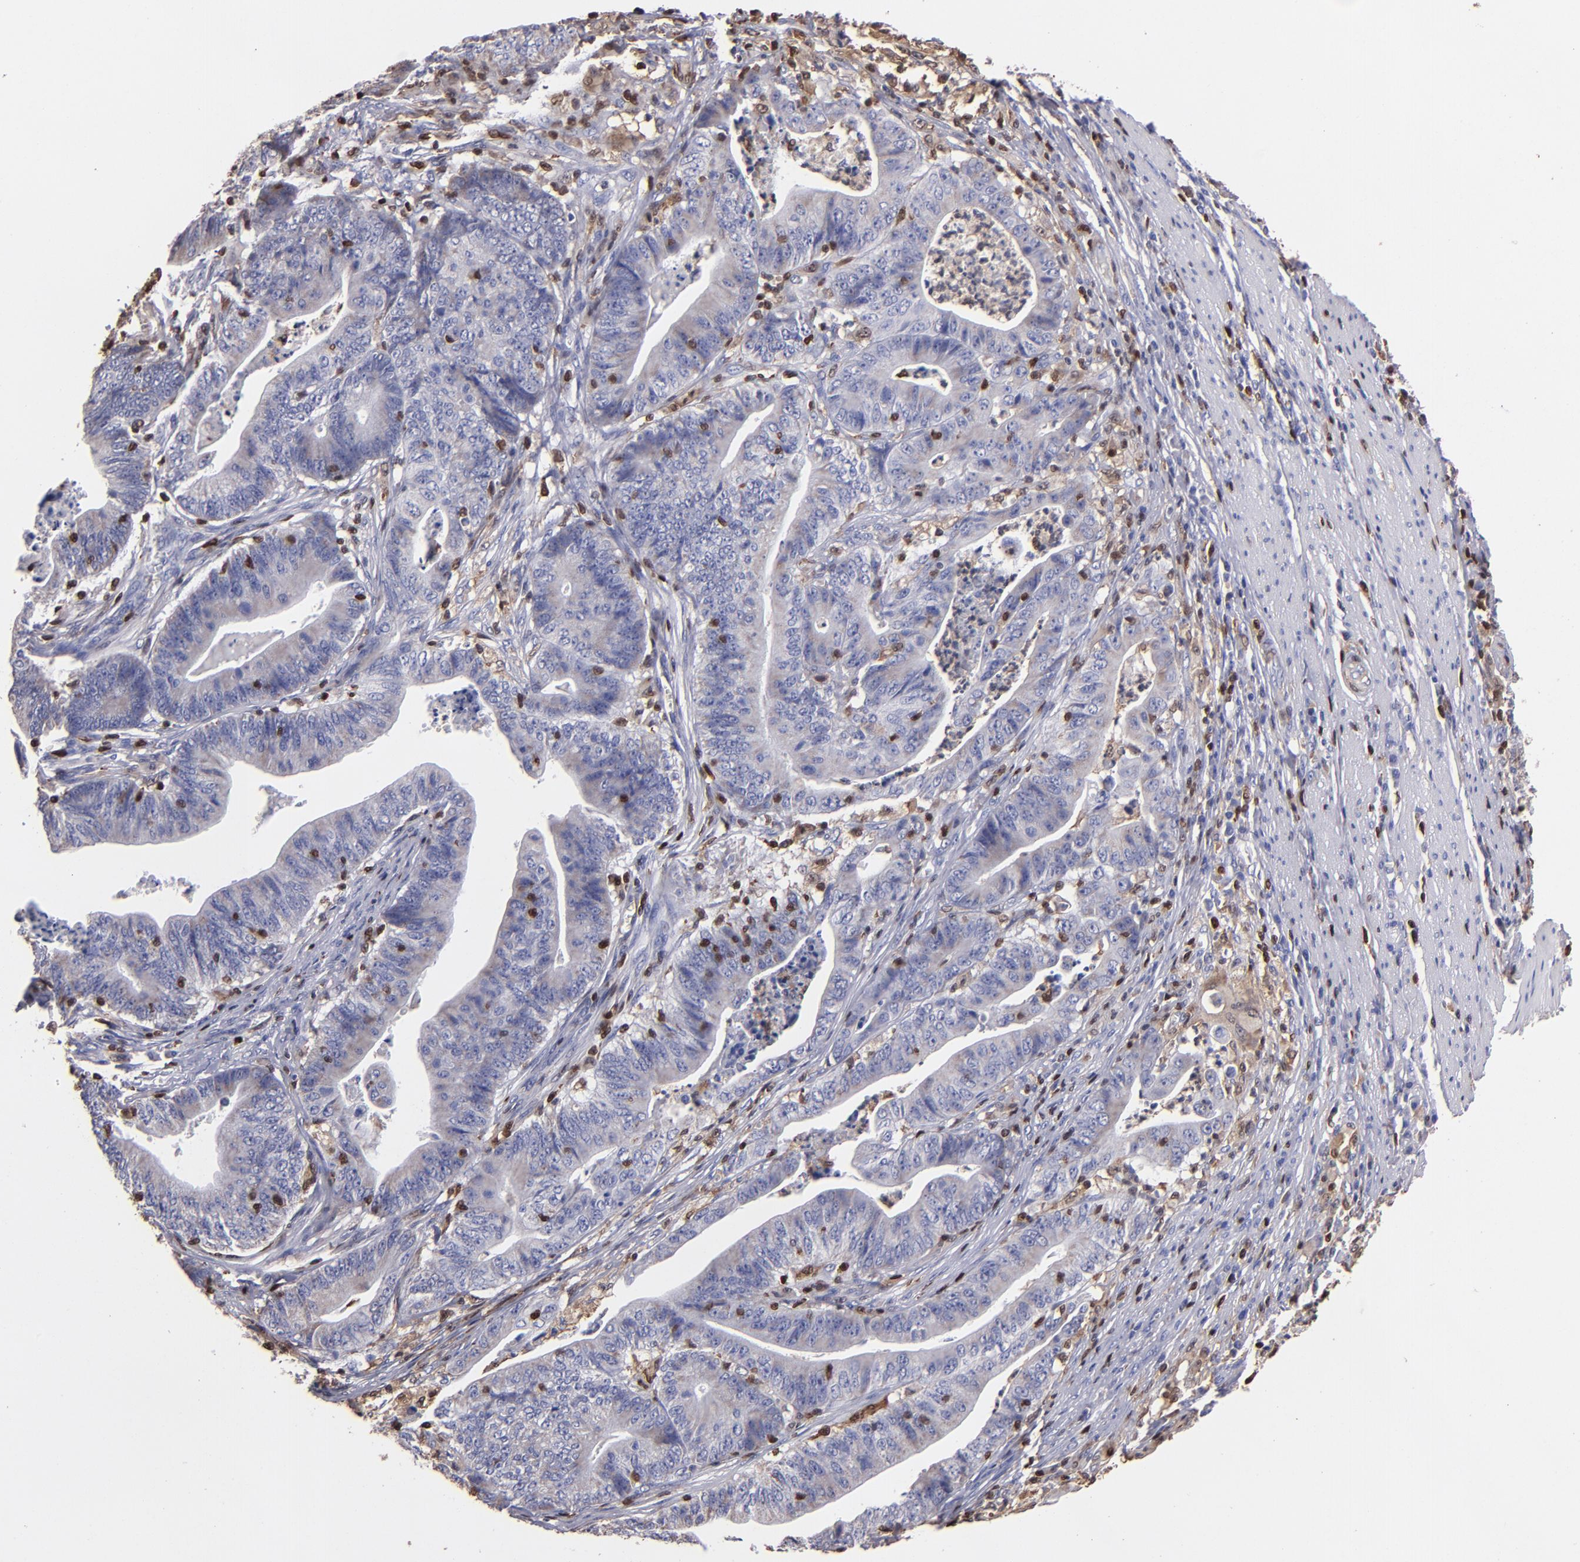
{"staining": {"intensity": "weak", "quantity": "<25%", "location": "cytoplasmic/membranous"}, "tissue": "stomach cancer", "cell_type": "Tumor cells", "image_type": "cancer", "snomed": [{"axis": "morphology", "description": "Adenocarcinoma, NOS"}, {"axis": "topography", "description": "Stomach, lower"}], "caption": "Stomach cancer (adenocarcinoma) was stained to show a protein in brown. There is no significant staining in tumor cells.", "gene": "S100A4", "patient": {"sex": "female", "age": 86}}